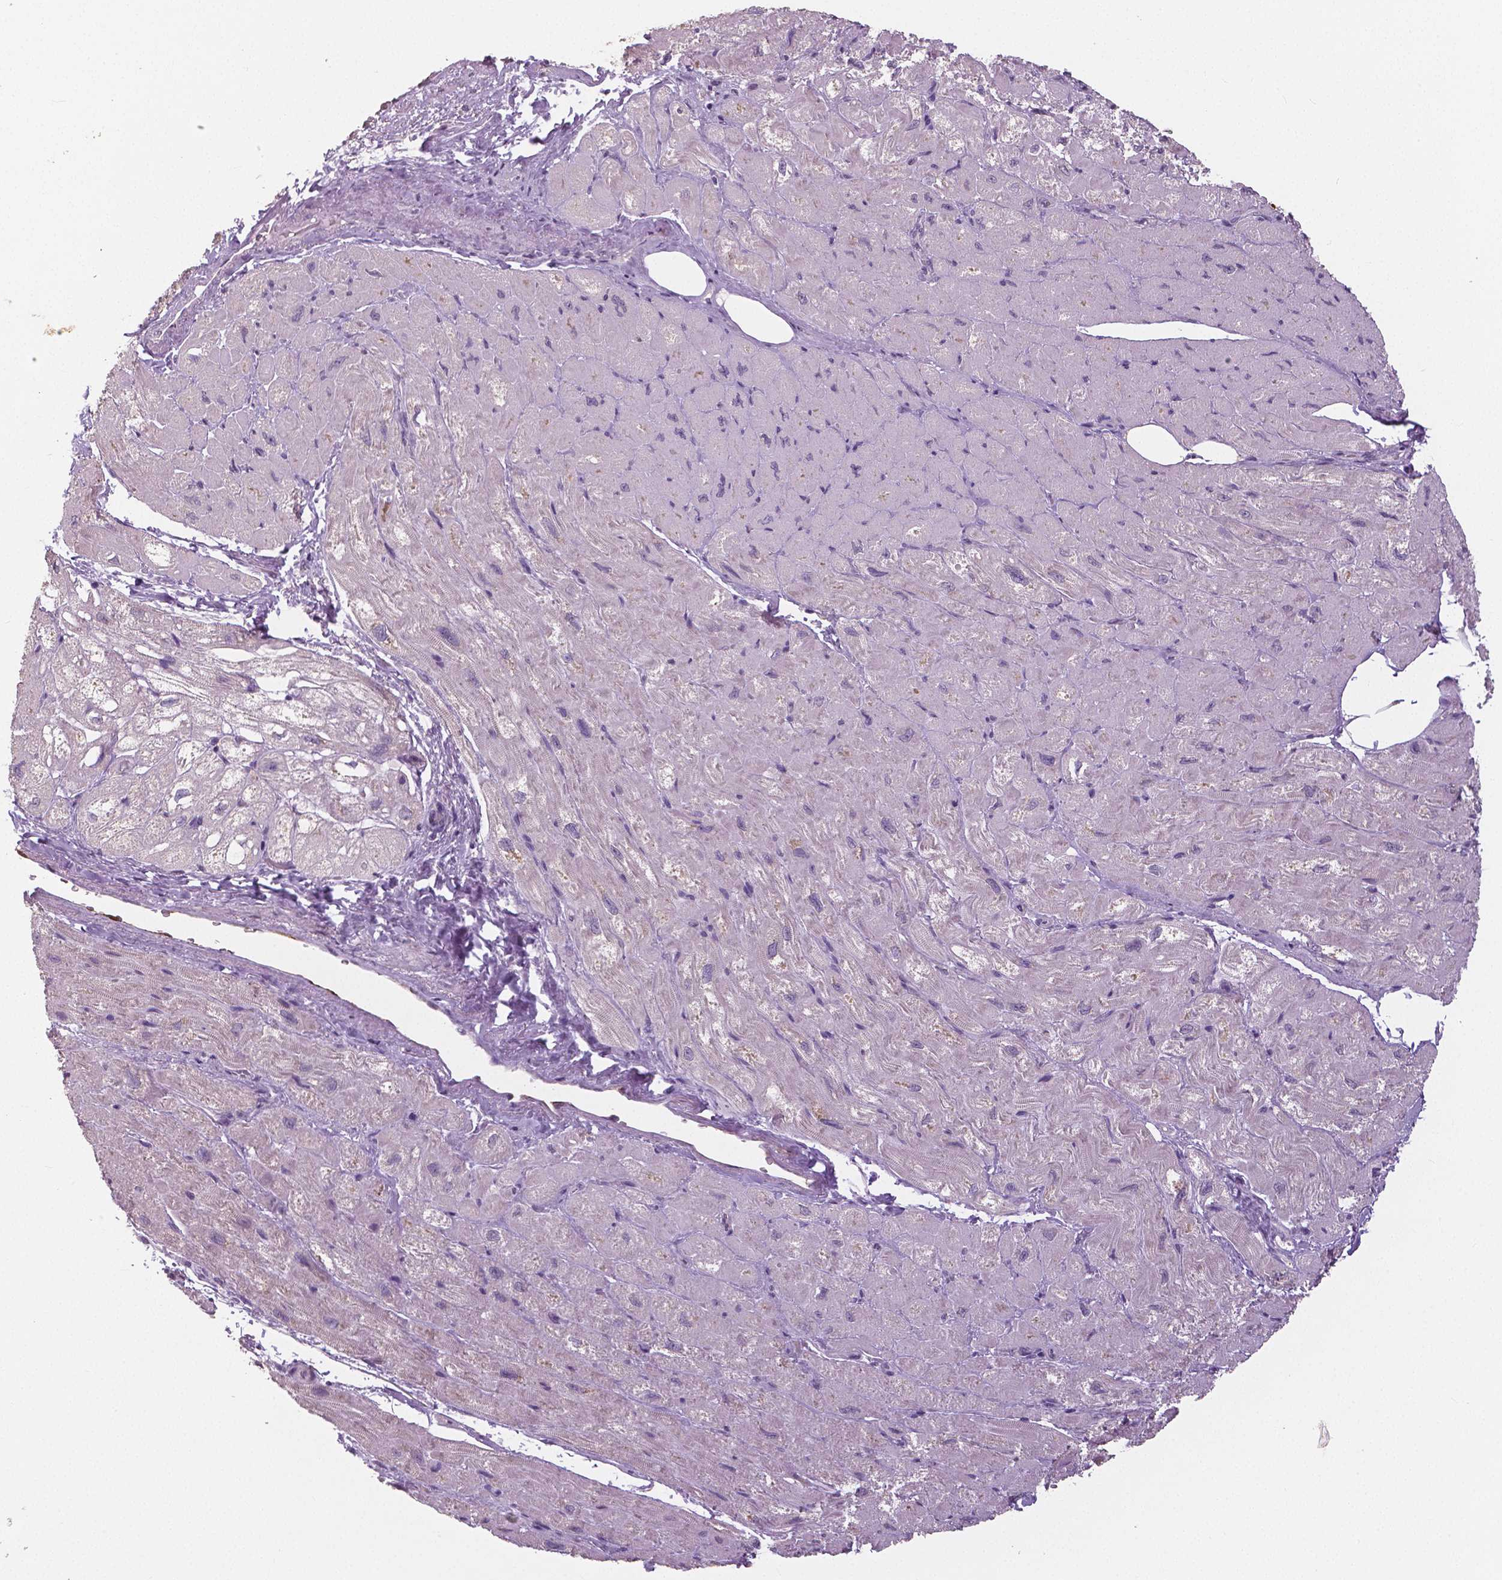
{"staining": {"intensity": "negative", "quantity": "none", "location": "none"}, "tissue": "heart muscle", "cell_type": "Cardiomyocytes", "image_type": "normal", "snomed": [{"axis": "morphology", "description": "Normal tissue, NOS"}, {"axis": "topography", "description": "Heart"}], "caption": "Immunohistochemical staining of unremarkable human heart muscle demonstrates no significant staining in cardiomyocytes.", "gene": "NECAB1", "patient": {"sex": "female", "age": 69}}